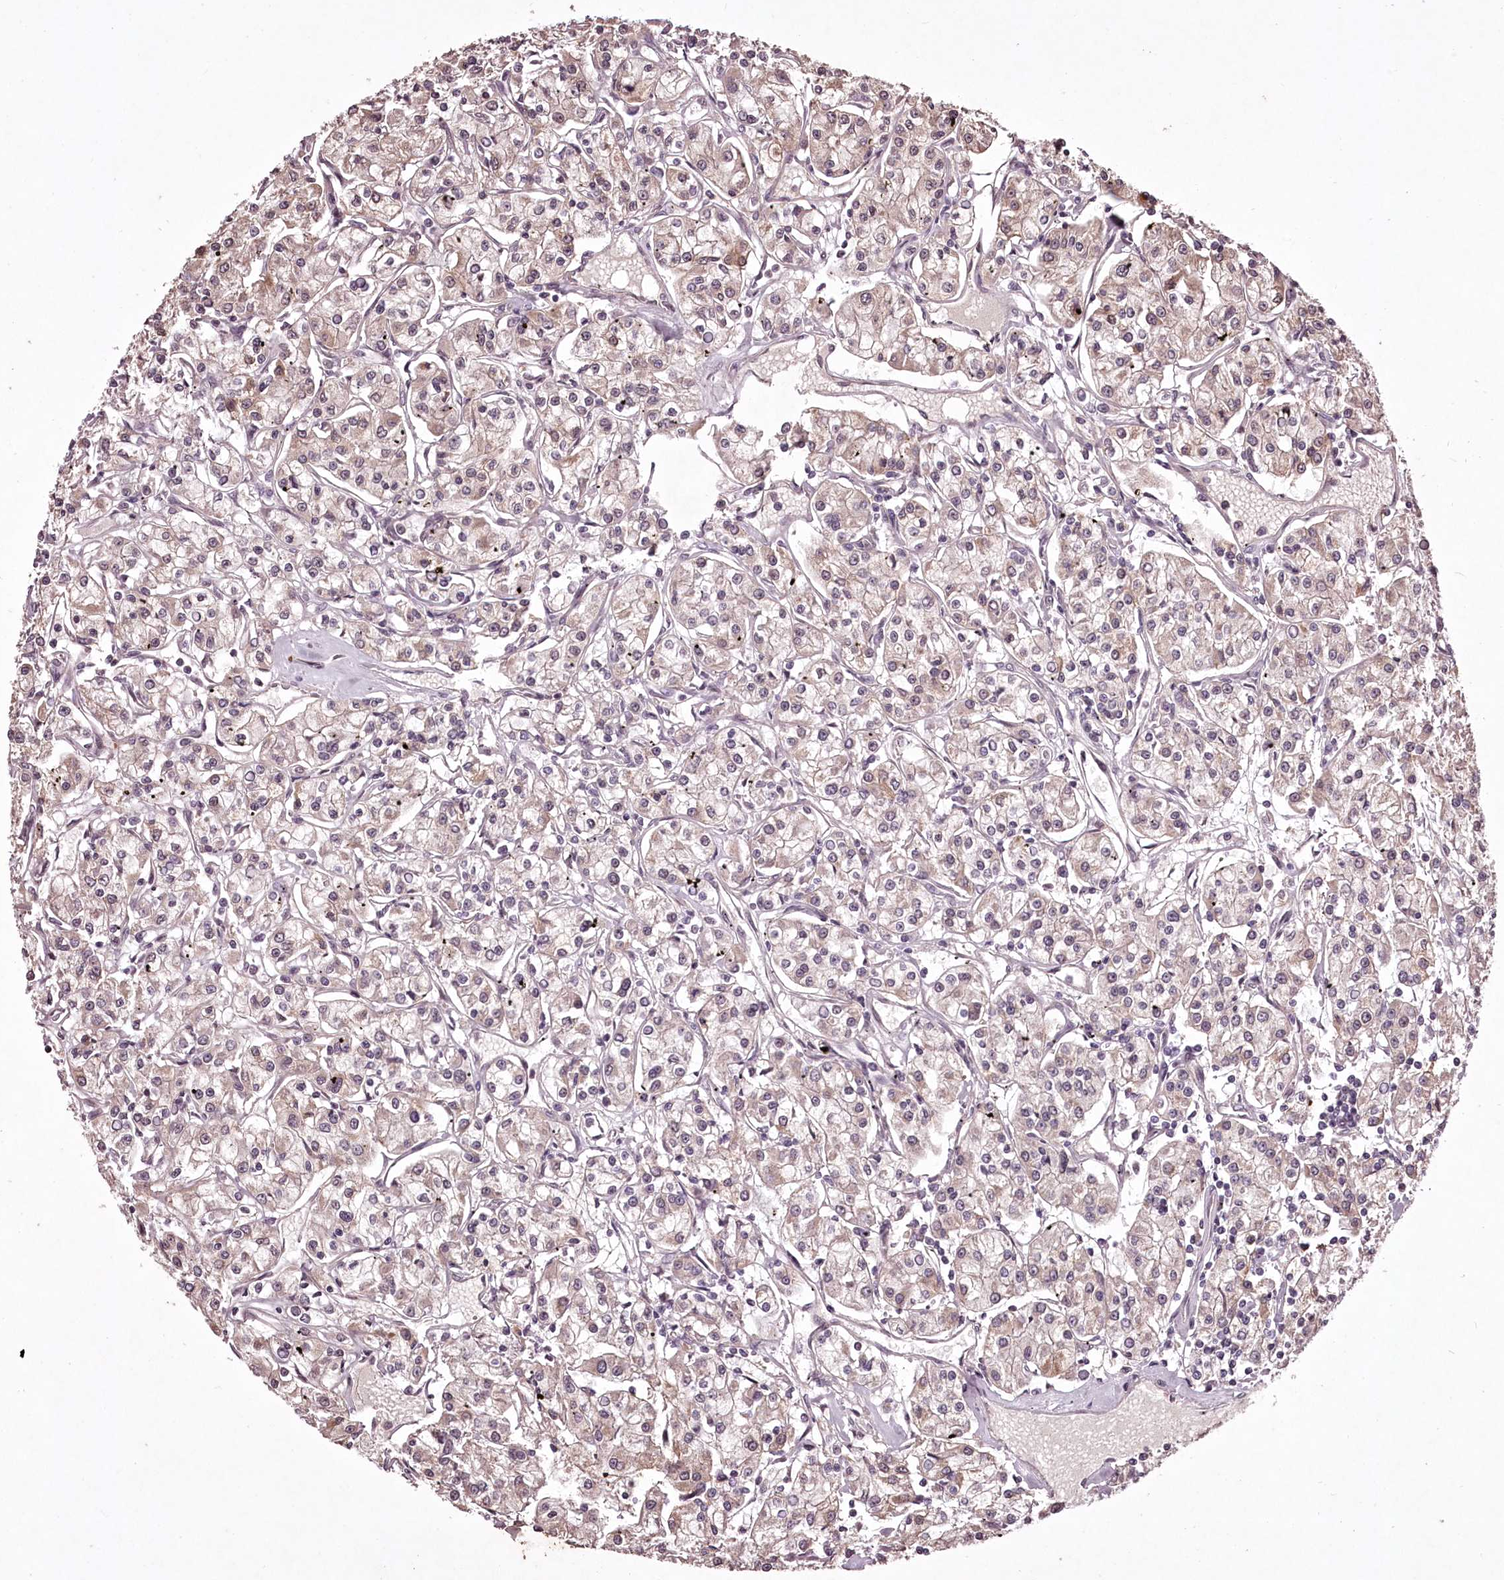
{"staining": {"intensity": "weak", "quantity": "25%-75%", "location": "cytoplasmic/membranous"}, "tissue": "renal cancer", "cell_type": "Tumor cells", "image_type": "cancer", "snomed": [{"axis": "morphology", "description": "Adenocarcinoma, NOS"}, {"axis": "topography", "description": "Kidney"}], "caption": "Renal adenocarcinoma was stained to show a protein in brown. There is low levels of weak cytoplasmic/membranous positivity in approximately 25%-75% of tumor cells. Nuclei are stained in blue.", "gene": "ADRA1D", "patient": {"sex": "female", "age": 59}}